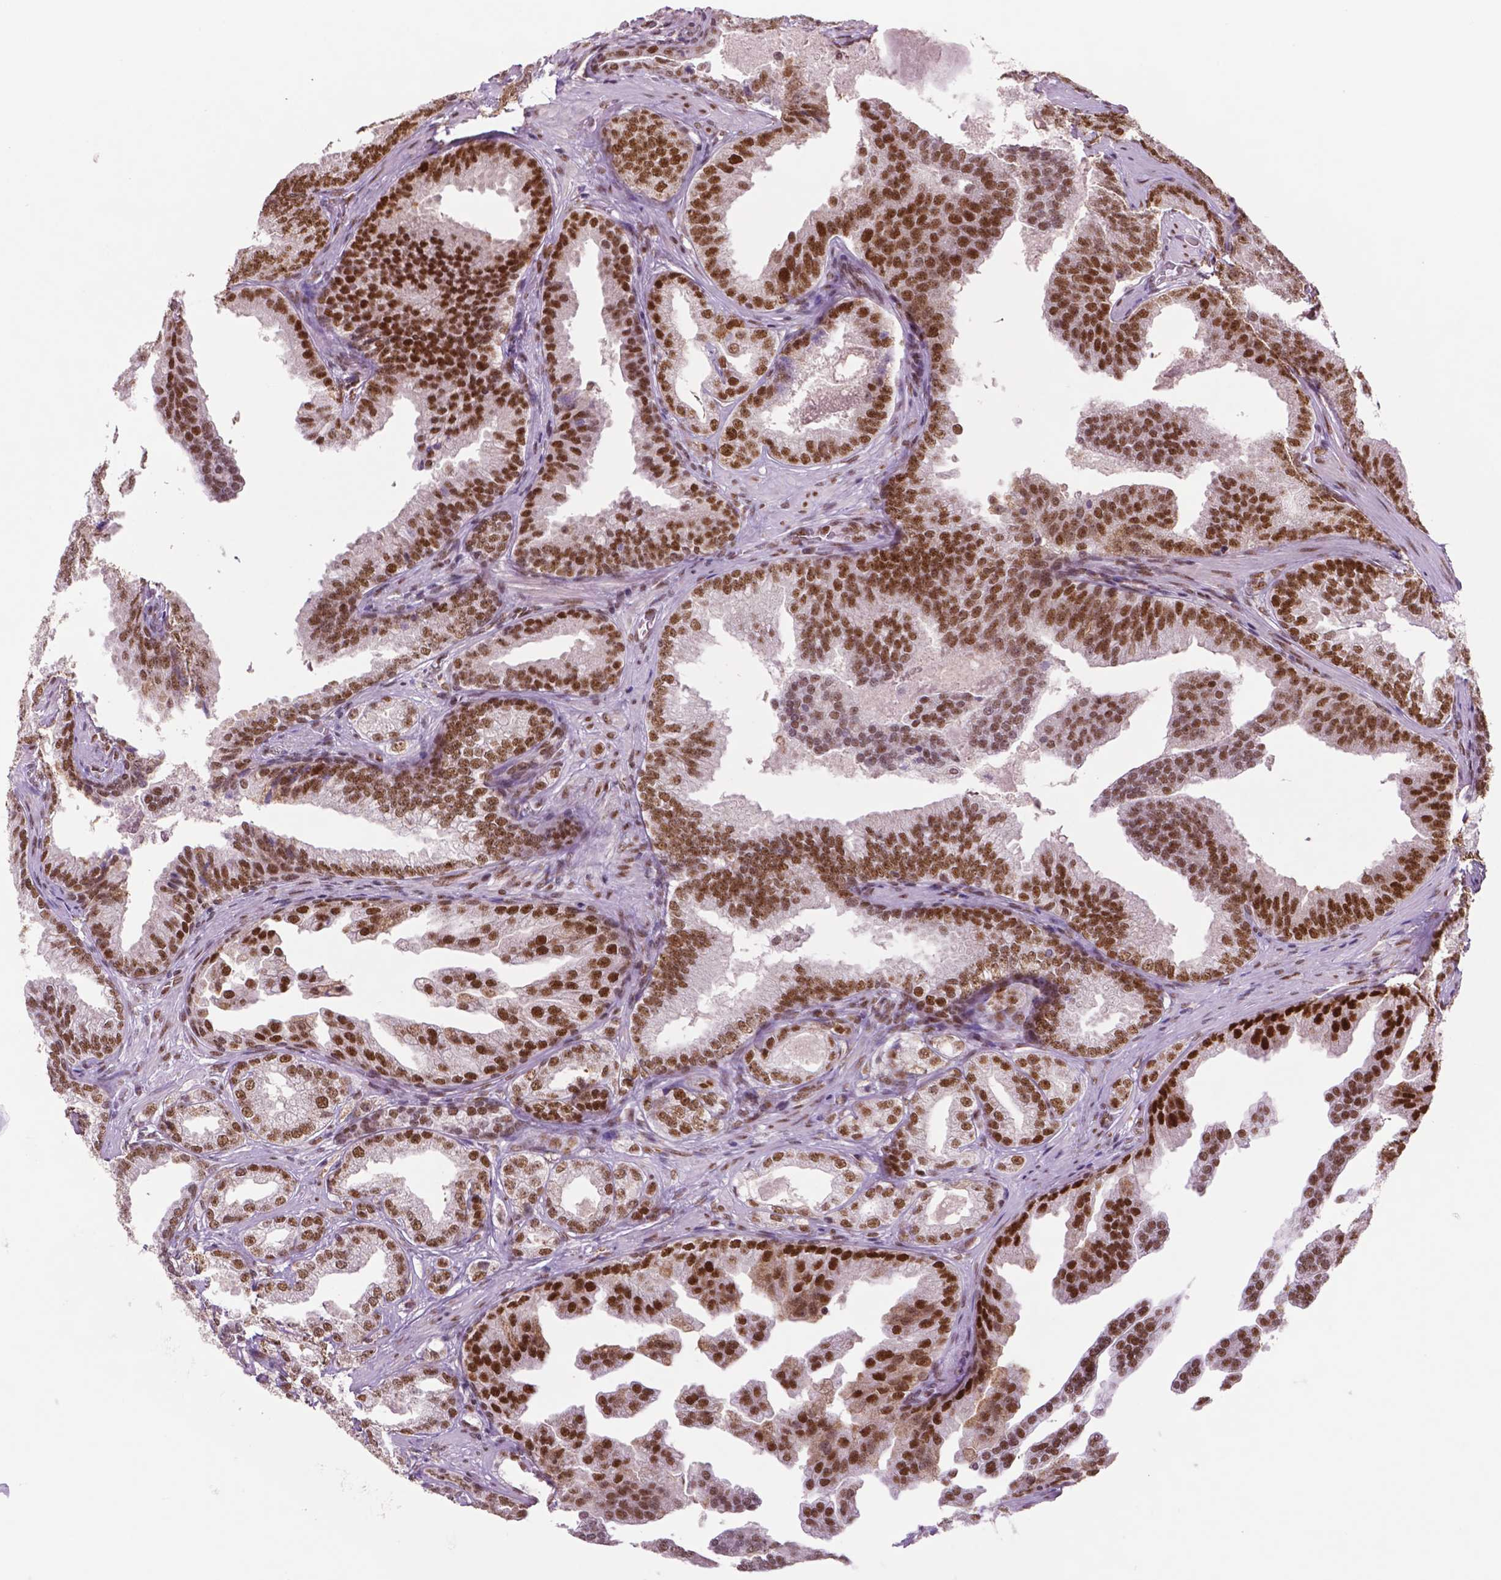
{"staining": {"intensity": "moderate", "quantity": "25%-75%", "location": "nuclear"}, "tissue": "prostate cancer", "cell_type": "Tumor cells", "image_type": "cancer", "snomed": [{"axis": "morphology", "description": "Adenocarcinoma, Low grade"}, {"axis": "topography", "description": "Prostate"}], "caption": "The histopathology image reveals immunohistochemical staining of adenocarcinoma (low-grade) (prostate). There is moderate nuclear expression is present in about 25%-75% of tumor cells. (Brightfield microscopy of DAB IHC at high magnification).", "gene": "MLH1", "patient": {"sex": "male", "age": 65}}